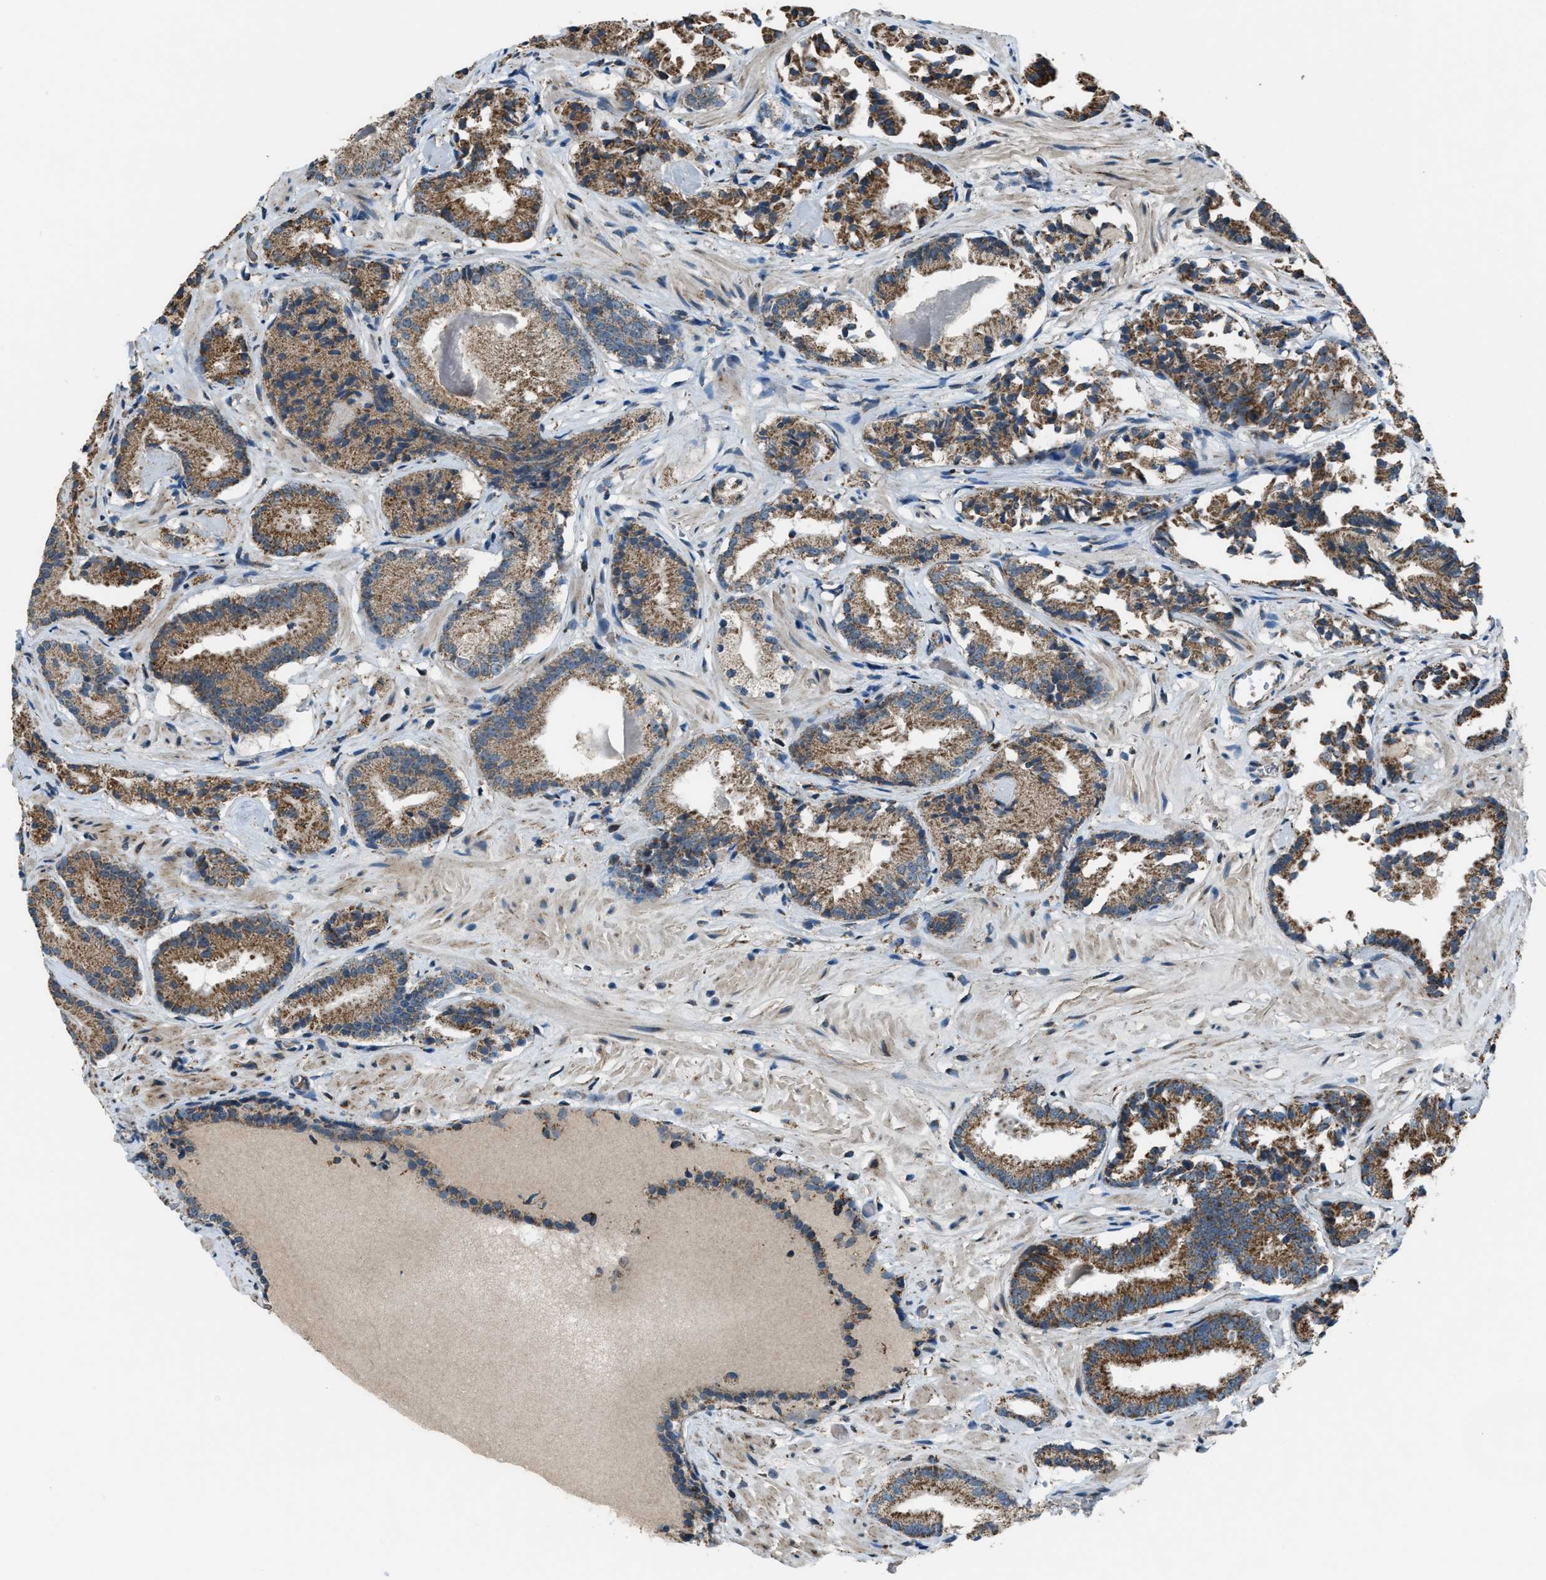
{"staining": {"intensity": "strong", "quantity": ">75%", "location": "cytoplasmic/membranous"}, "tissue": "prostate cancer", "cell_type": "Tumor cells", "image_type": "cancer", "snomed": [{"axis": "morphology", "description": "Adenocarcinoma, Low grade"}, {"axis": "topography", "description": "Prostate"}], "caption": "The image shows staining of prostate adenocarcinoma (low-grade), revealing strong cytoplasmic/membranous protein staining (brown color) within tumor cells. The protein of interest is shown in brown color, while the nuclei are stained blue.", "gene": "CHN2", "patient": {"sex": "male", "age": 51}}